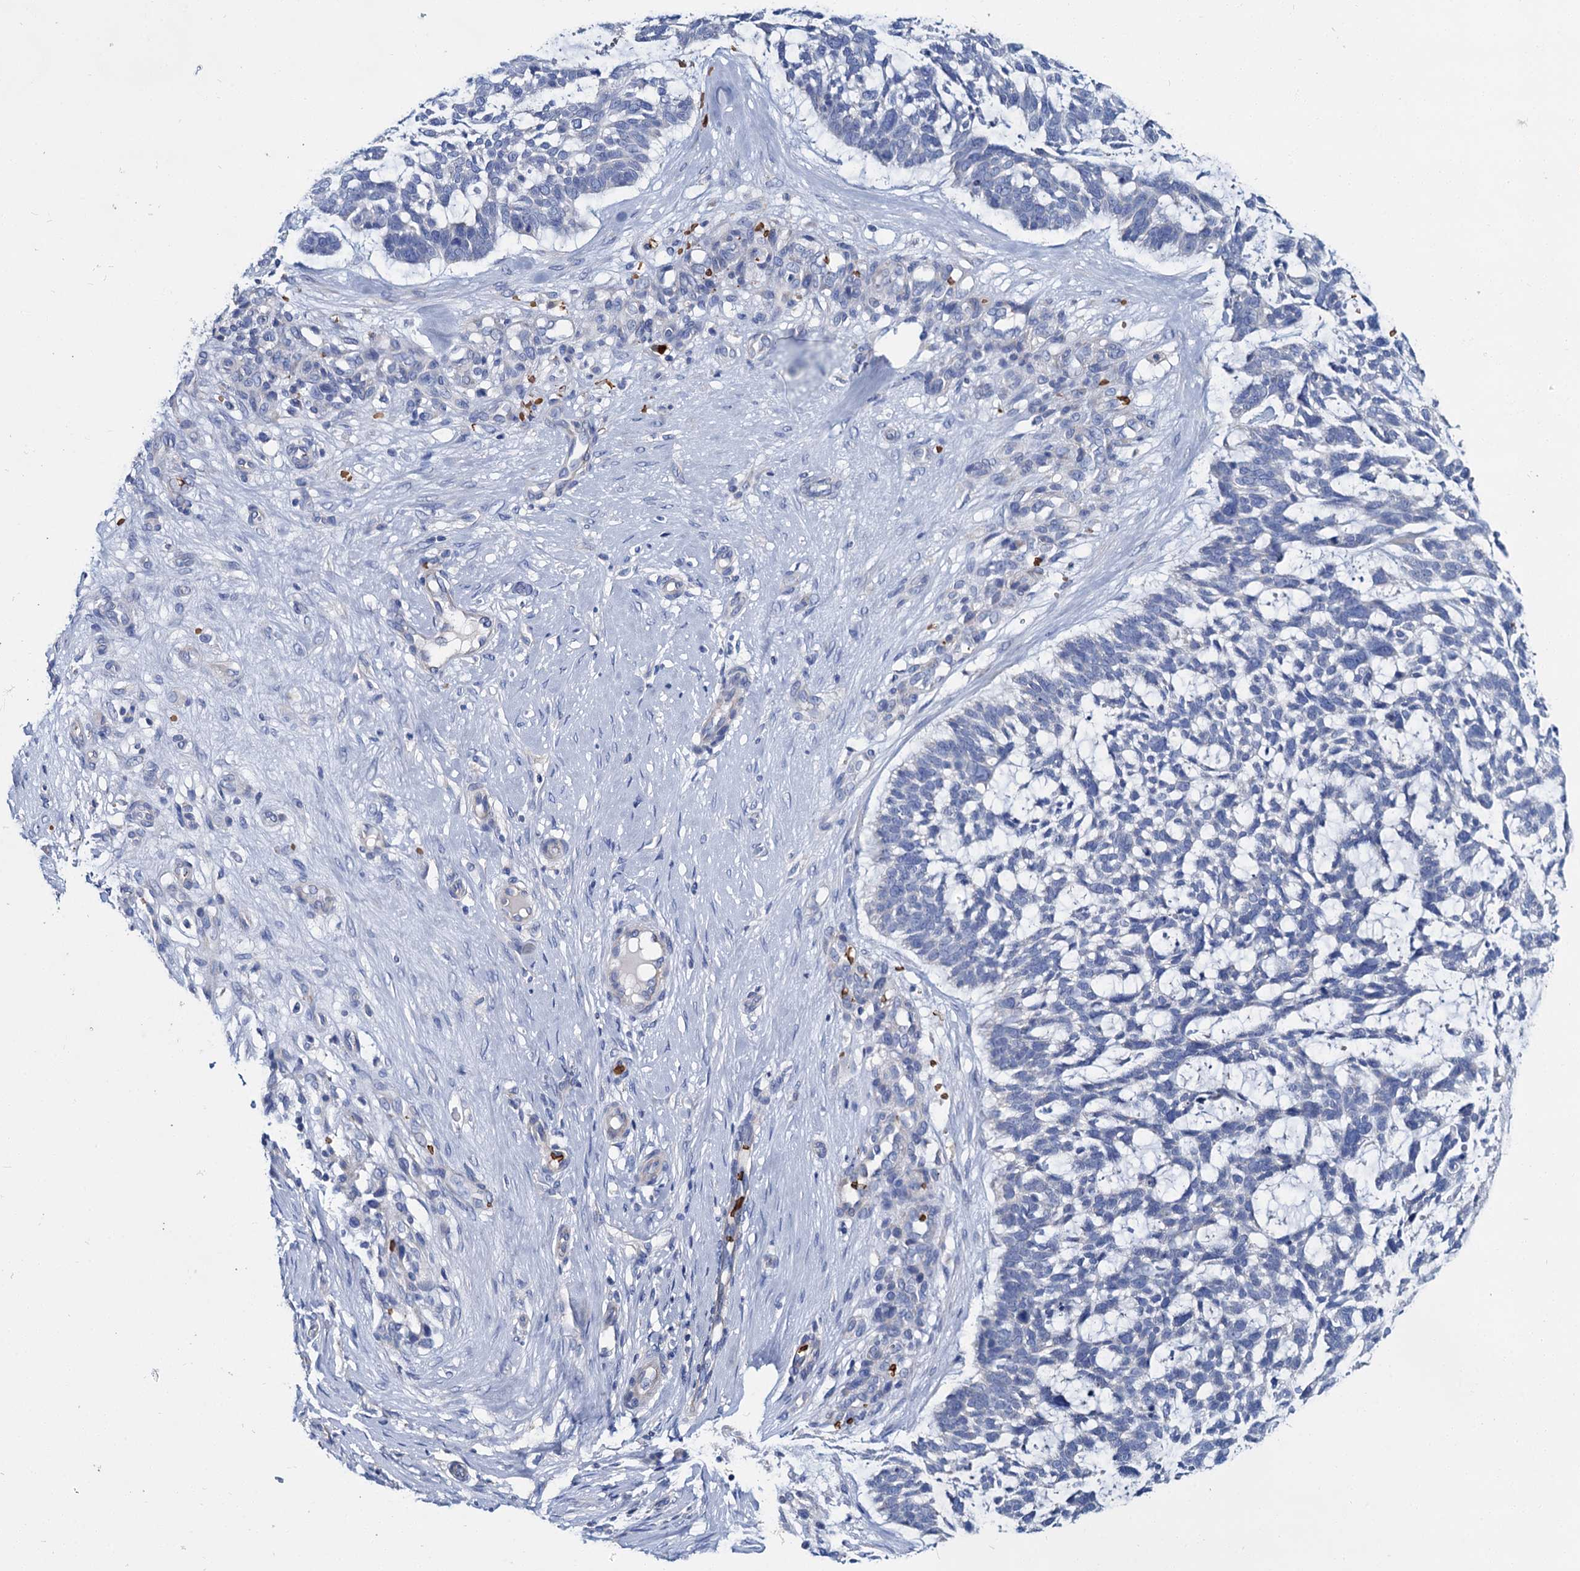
{"staining": {"intensity": "negative", "quantity": "none", "location": "none"}, "tissue": "skin cancer", "cell_type": "Tumor cells", "image_type": "cancer", "snomed": [{"axis": "morphology", "description": "Basal cell carcinoma"}, {"axis": "topography", "description": "Skin"}], "caption": "DAB (3,3'-diaminobenzidine) immunohistochemical staining of basal cell carcinoma (skin) displays no significant positivity in tumor cells.", "gene": "ATG2A", "patient": {"sex": "male", "age": 88}}